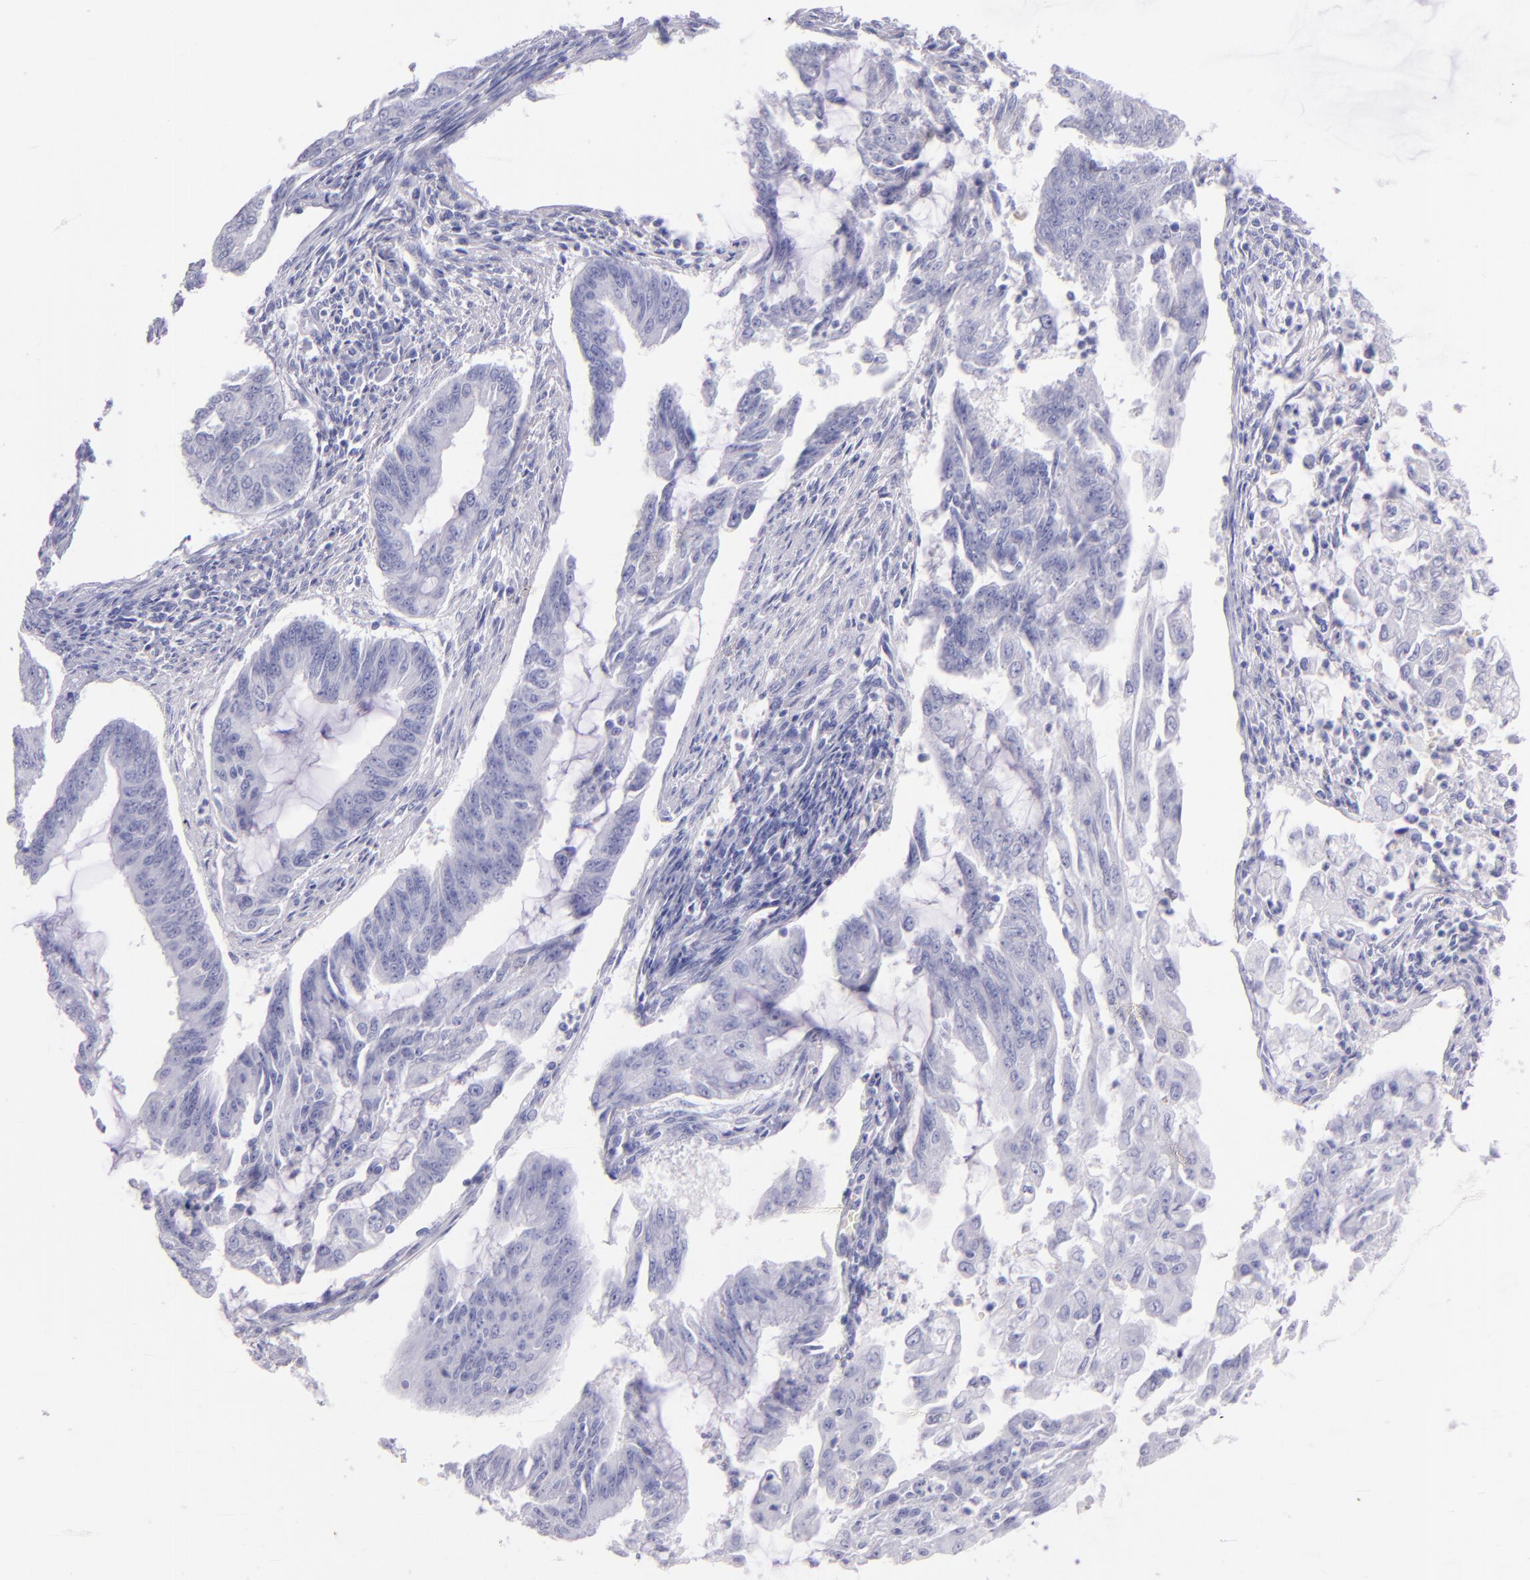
{"staining": {"intensity": "negative", "quantity": "none", "location": "none"}, "tissue": "endometrial cancer", "cell_type": "Tumor cells", "image_type": "cancer", "snomed": [{"axis": "morphology", "description": "Adenocarcinoma, NOS"}, {"axis": "topography", "description": "Endometrium"}], "caption": "Adenocarcinoma (endometrial) was stained to show a protein in brown. There is no significant expression in tumor cells.", "gene": "SFTPA2", "patient": {"sex": "female", "age": 75}}